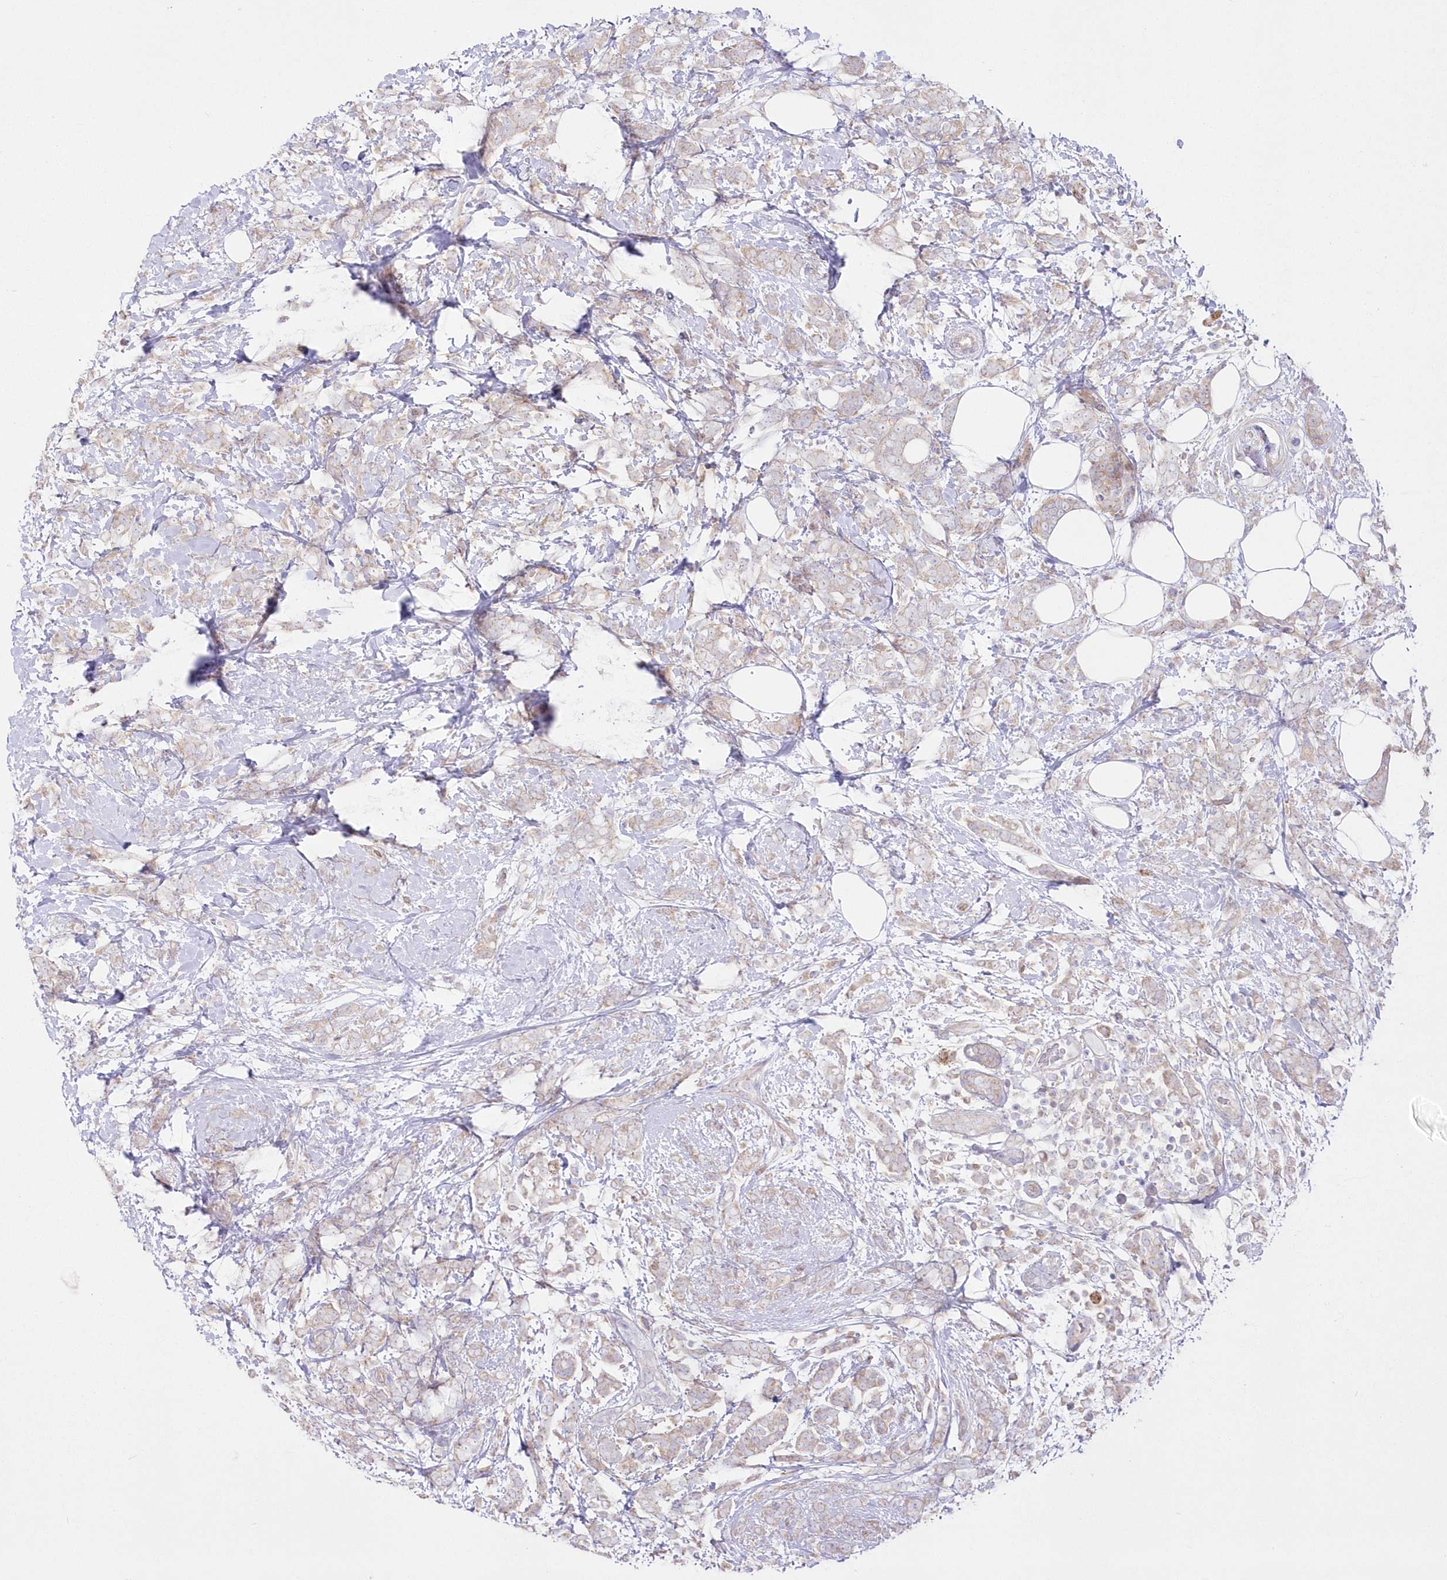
{"staining": {"intensity": "weak", "quantity": ">75%", "location": "cytoplasmic/membranous"}, "tissue": "breast cancer", "cell_type": "Tumor cells", "image_type": "cancer", "snomed": [{"axis": "morphology", "description": "Lobular carcinoma"}, {"axis": "topography", "description": "Breast"}], "caption": "Human breast cancer (lobular carcinoma) stained for a protein (brown) exhibits weak cytoplasmic/membranous positive staining in about >75% of tumor cells.", "gene": "ZNF843", "patient": {"sex": "female", "age": 58}}